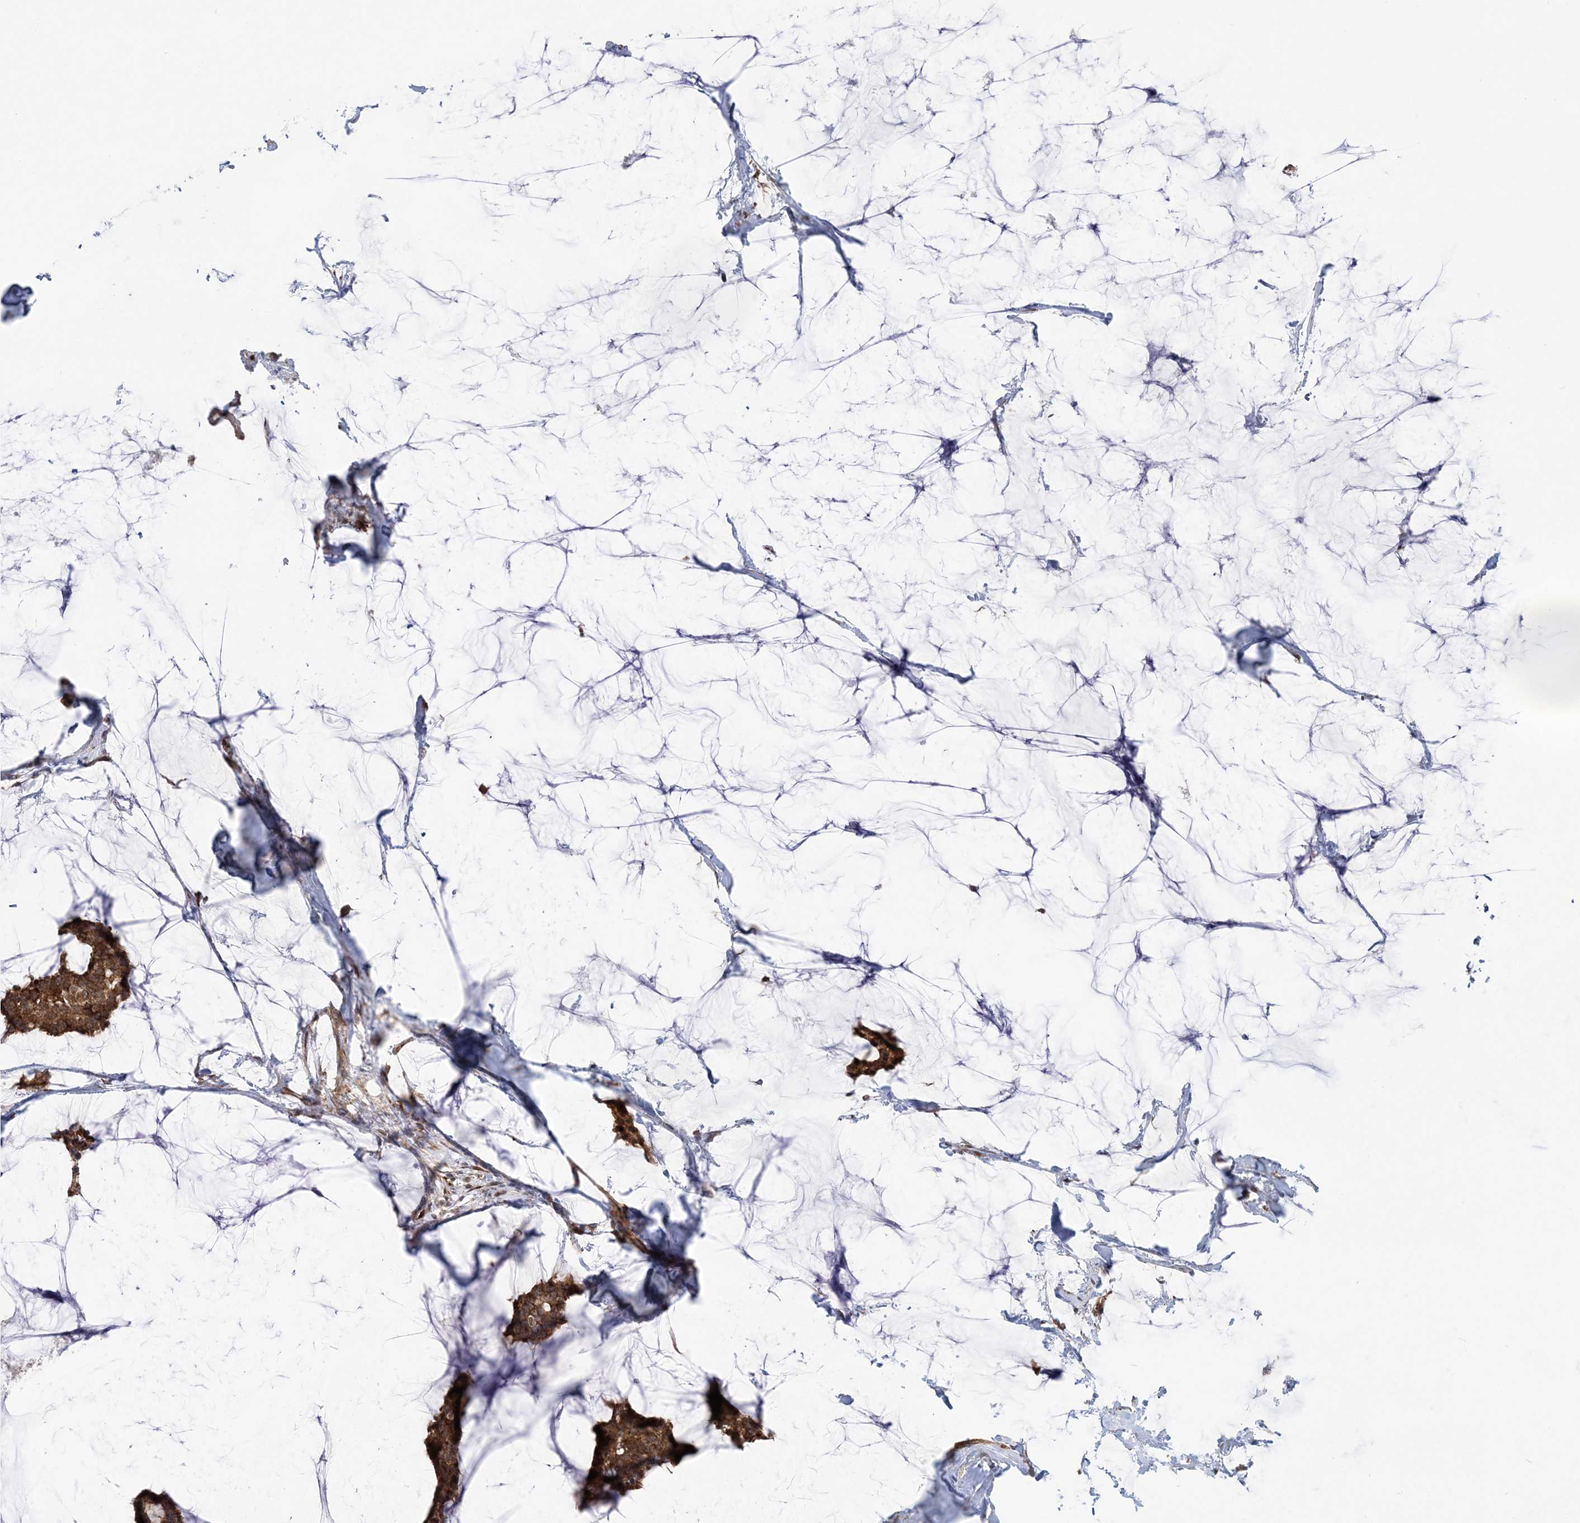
{"staining": {"intensity": "strong", "quantity": ">75%", "location": "cytoplasmic/membranous"}, "tissue": "breast cancer", "cell_type": "Tumor cells", "image_type": "cancer", "snomed": [{"axis": "morphology", "description": "Duct carcinoma"}, {"axis": "topography", "description": "Breast"}], "caption": "Invasive ductal carcinoma (breast) tissue demonstrates strong cytoplasmic/membranous positivity in approximately >75% of tumor cells, visualized by immunohistochemistry.", "gene": "MRPL47", "patient": {"sex": "female", "age": 93}}